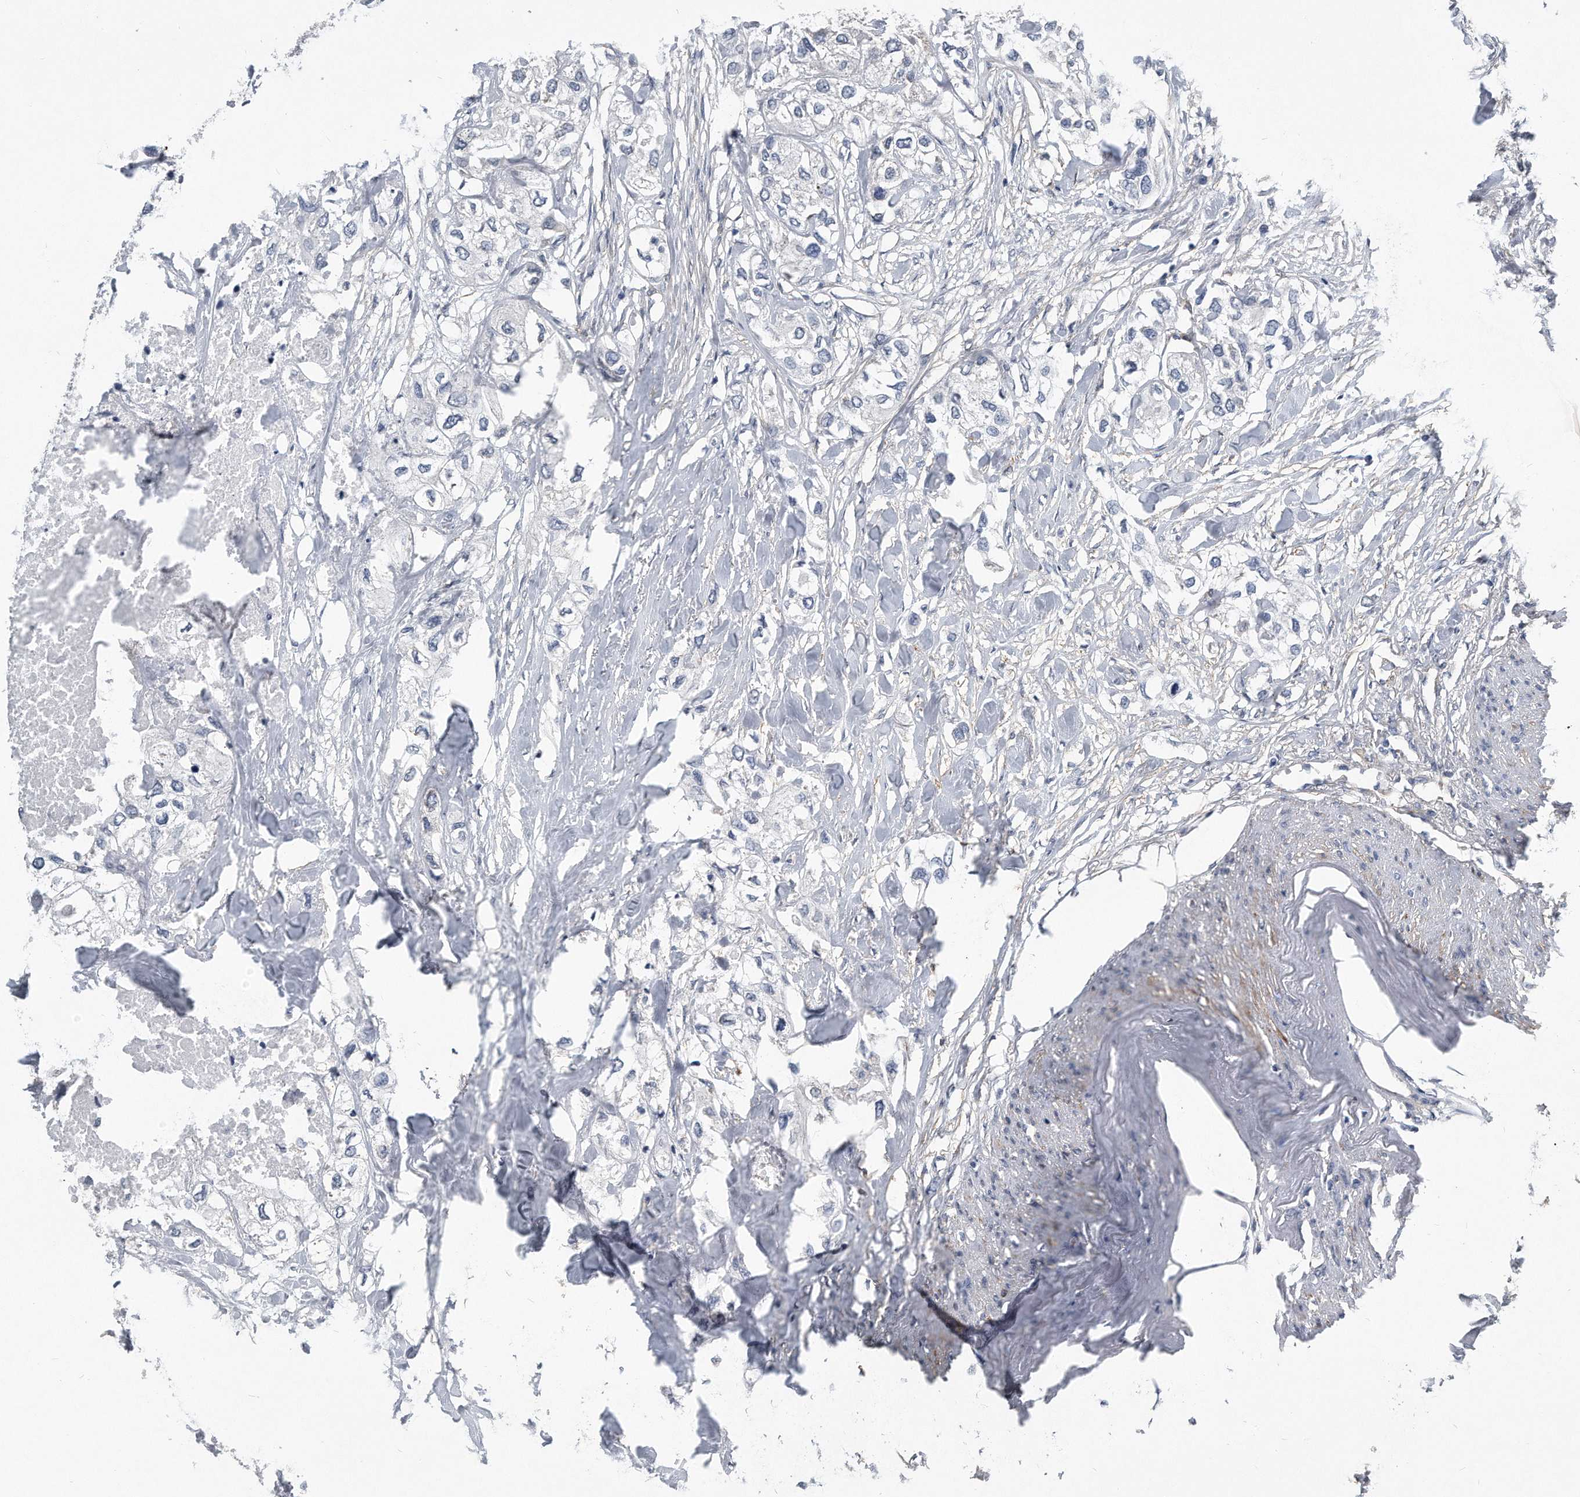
{"staining": {"intensity": "negative", "quantity": "none", "location": "none"}, "tissue": "urothelial cancer", "cell_type": "Tumor cells", "image_type": "cancer", "snomed": [{"axis": "morphology", "description": "Urothelial carcinoma, High grade"}, {"axis": "topography", "description": "Urinary bladder"}], "caption": "An immunohistochemistry (IHC) image of high-grade urothelial carcinoma is shown. There is no staining in tumor cells of high-grade urothelial carcinoma.", "gene": "EIF2B4", "patient": {"sex": "male", "age": 64}}